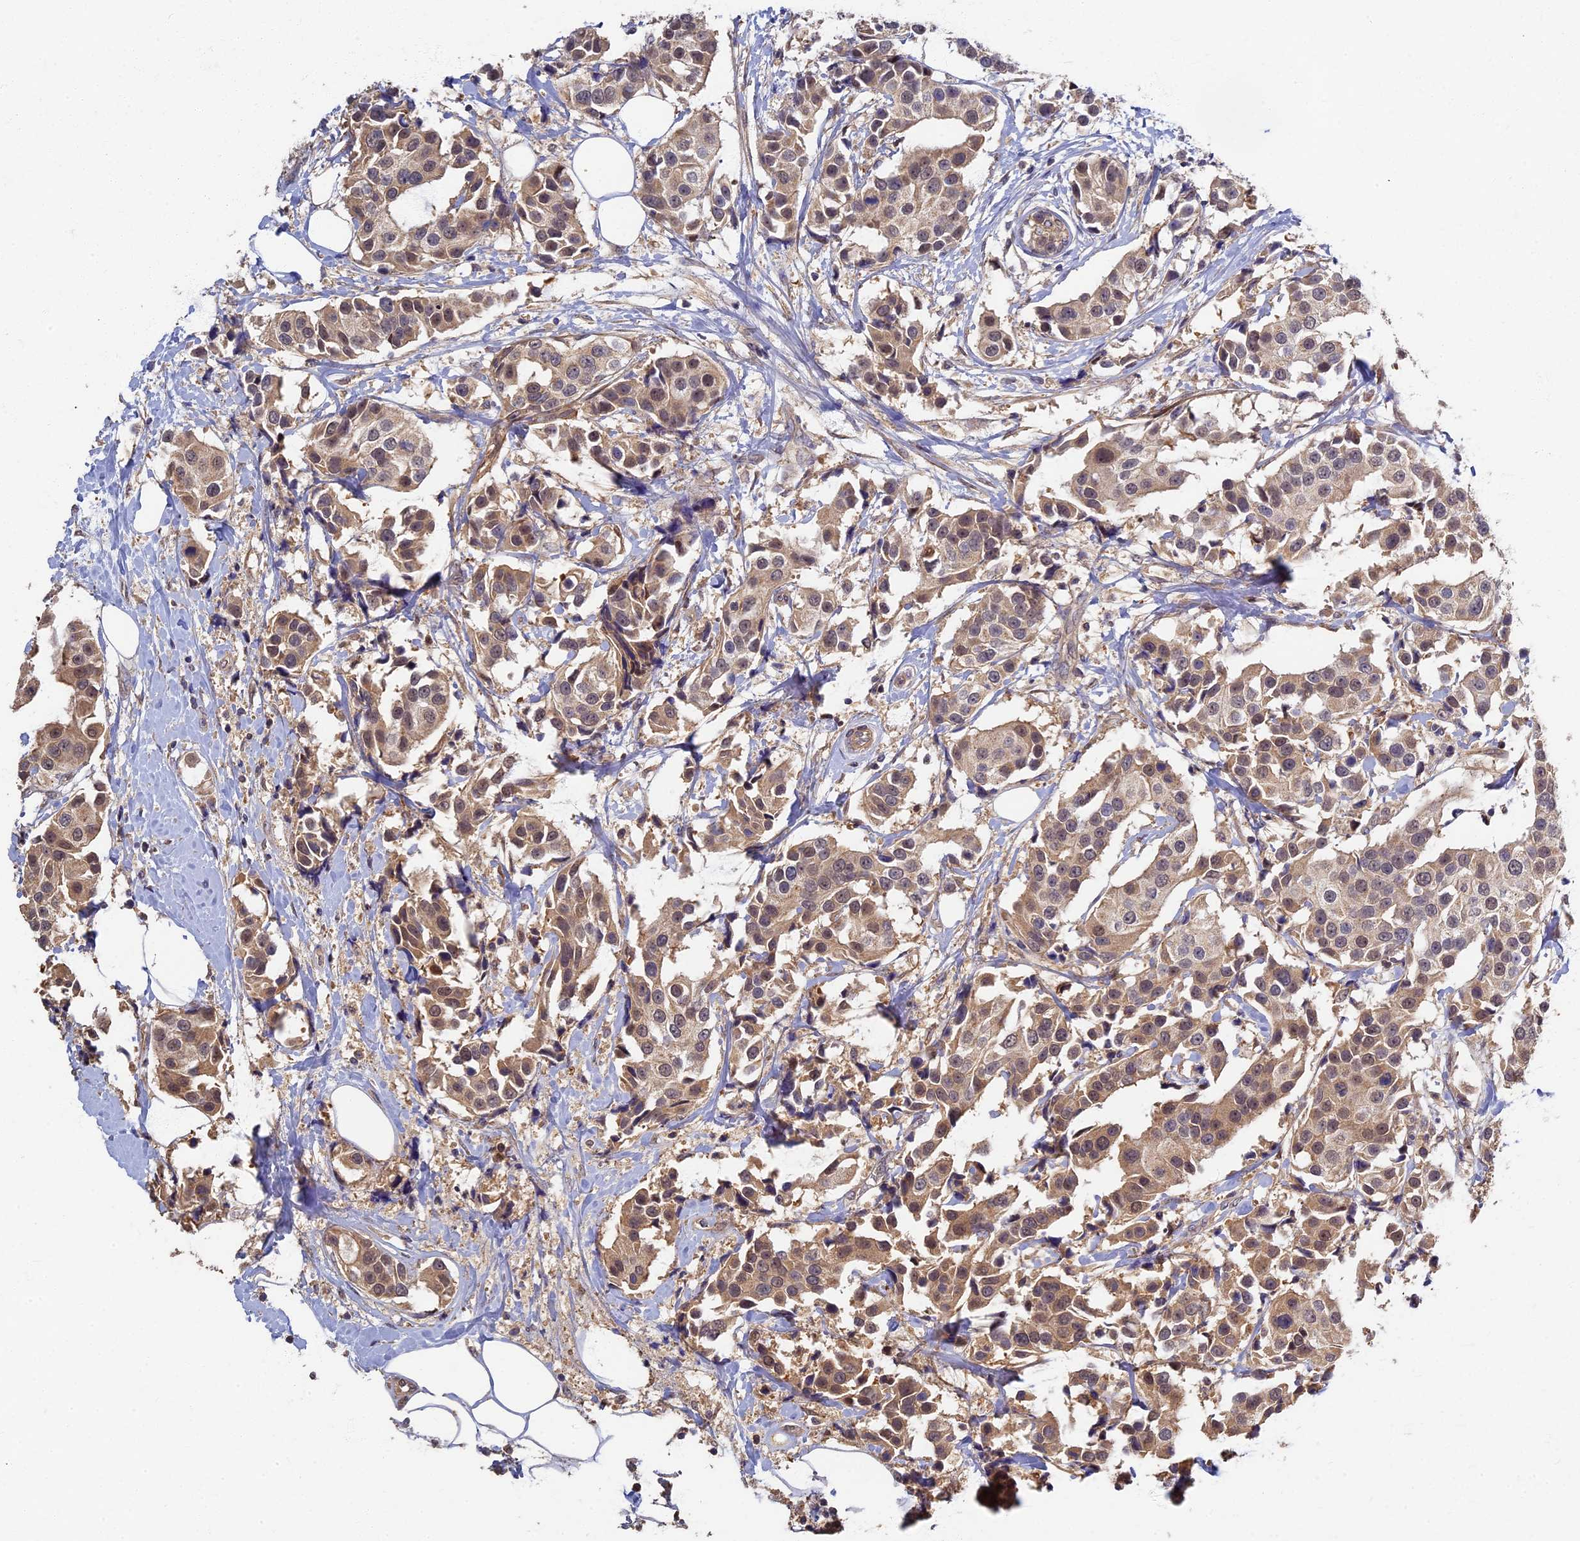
{"staining": {"intensity": "moderate", "quantity": "25%-75%", "location": "cytoplasmic/membranous,nuclear"}, "tissue": "breast cancer", "cell_type": "Tumor cells", "image_type": "cancer", "snomed": [{"axis": "morphology", "description": "Normal tissue, NOS"}, {"axis": "morphology", "description": "Duct carcinoma"}, {"axis": "topography", "description": "Breast"}], "caption": "This histopathology image demonstrates immunohistochemistry staining of human breast intraductal carcinoma, with medium moderate cytoplasmic/membranous and nuclear positivity in approximately 25%-75% of tumor cells.", "gene": "RSPH3", "patient": {"sex": "female", "age": 39}}